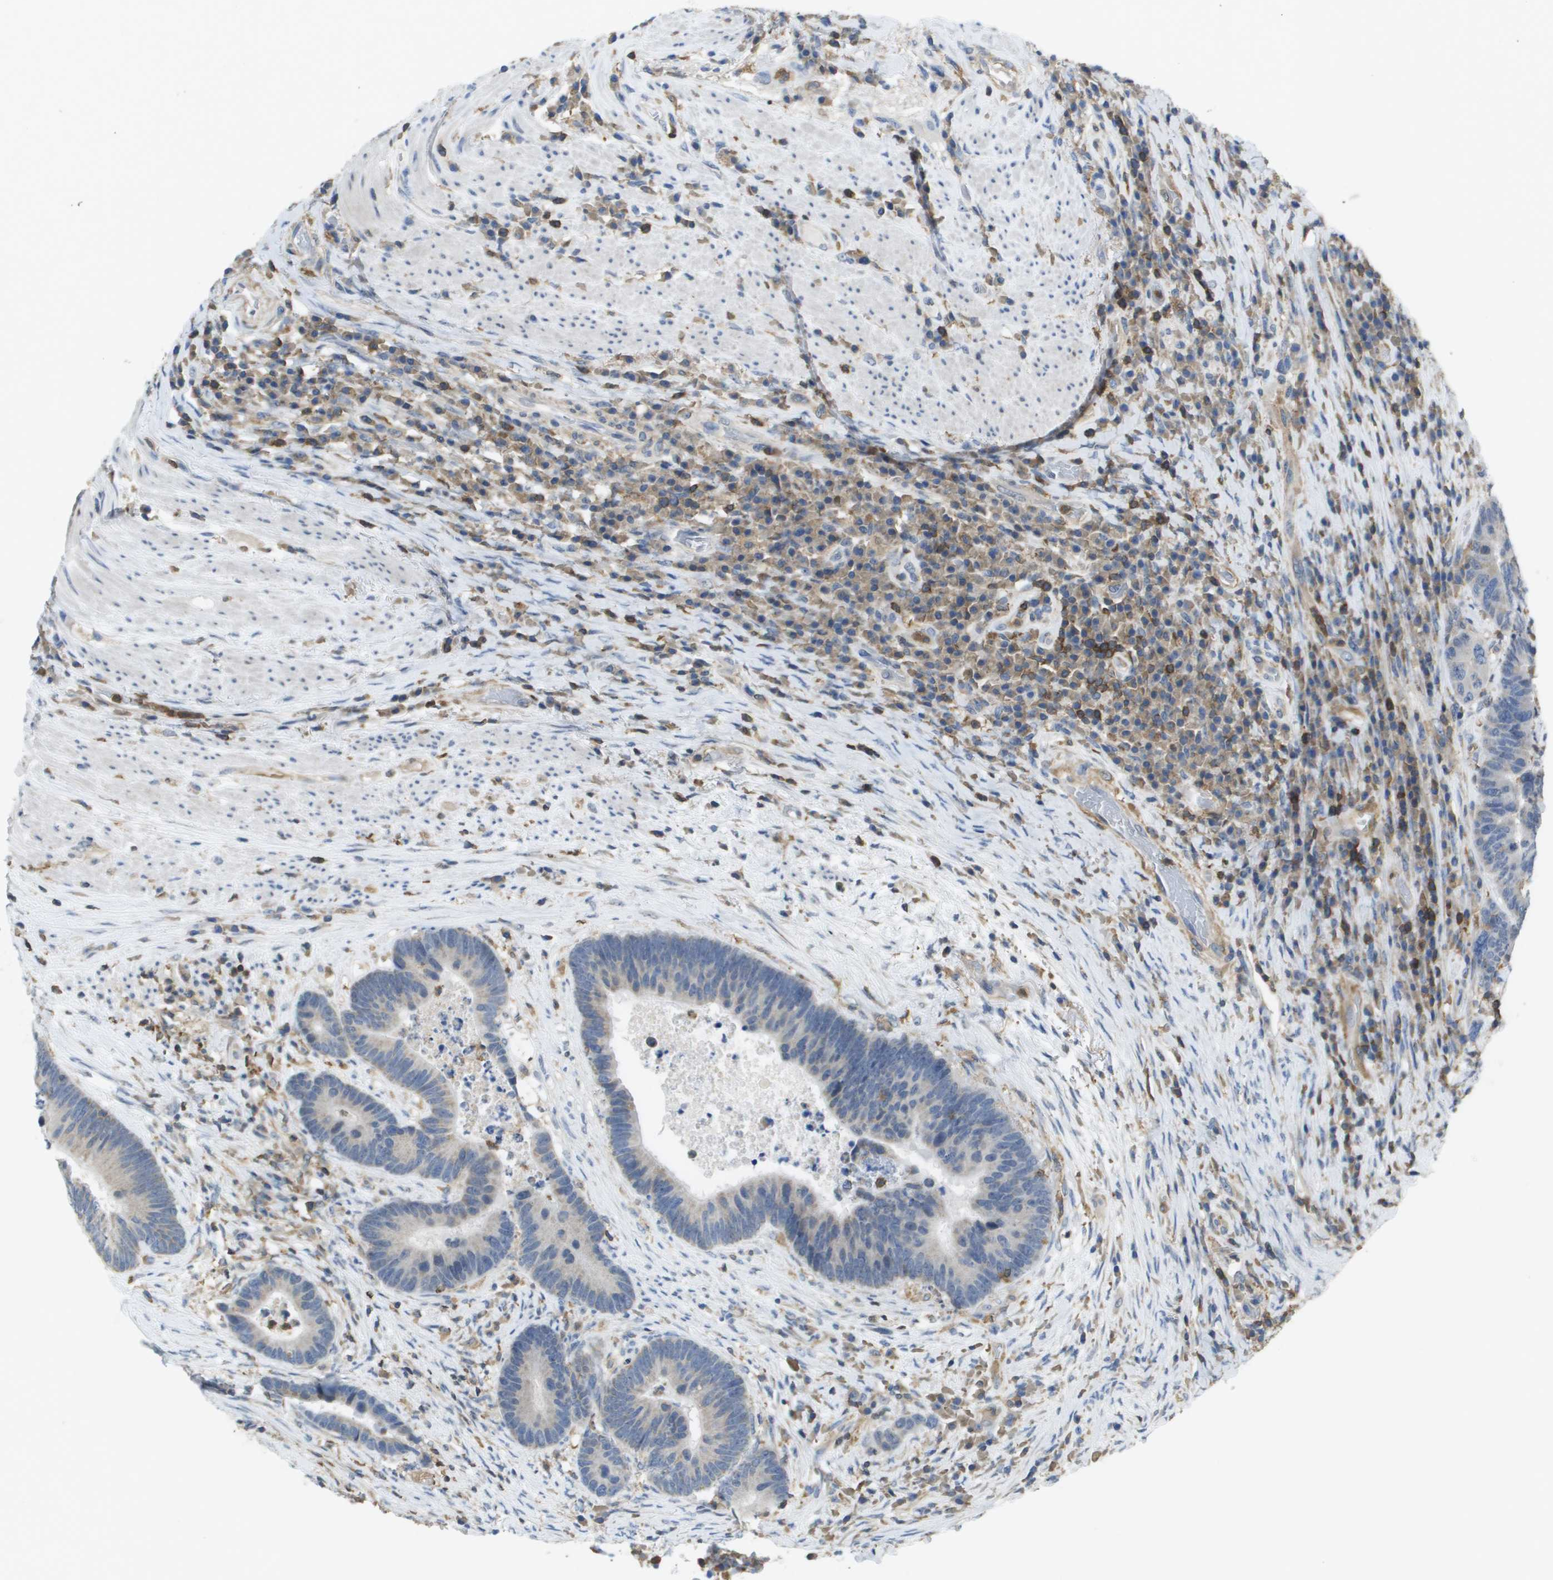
{"staining": {"intensity": "weak", "quantity": "25%-75%", "location": "cytoplasmic/membranous"}, "tissue": "colorectal cancer", "cell_type": "Tumor cells", "image_type": "cancer", "snomed": [{"axis": "morphology", "description": "Adenocarcinoma, NOS"}, {"axis": "topography", "description": "Rectum"}], "caption": "Protein staining of colorectal adenocarcinoma tissue shows weak cytoplasmic/membranous expression in about 25%-75% of tumor cells. (DAB IHC with brightfield microscopy, high magnification).", "gene": "RCSD1", "patient": {"sex": "female", "age": 89}}